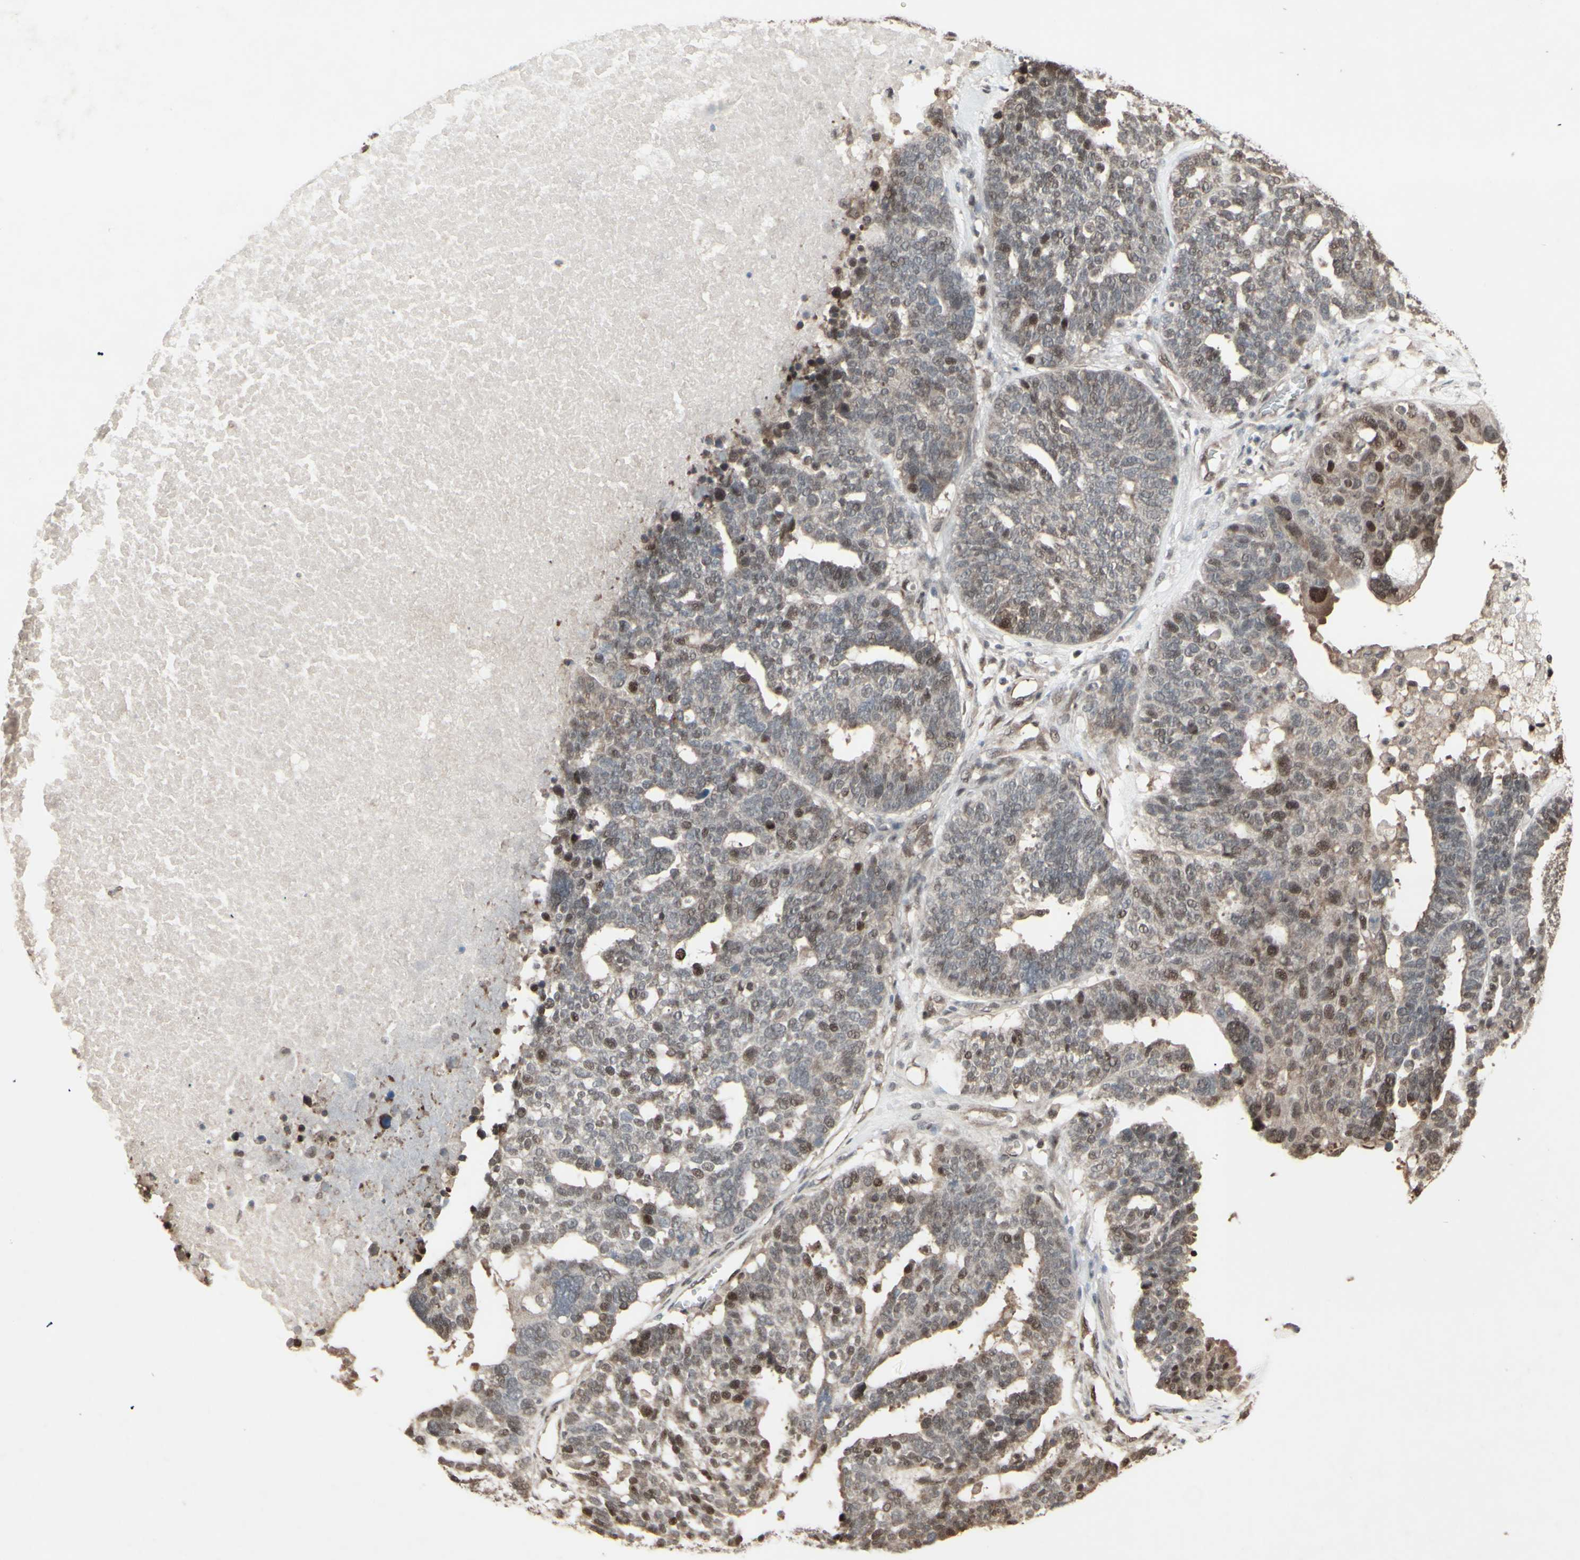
{"staining": {"intensity": "weak", "quantity": "25%-75%", "location": "cytoplasmic/membranous,nuclear"}, "tissue": "ovarian cancer", "cell_type": "Tumor cells", "image_type": "cancer", "snomed": [{"axis": "morphology", "description": "Cystadenocarcinoma, serous, NOS"}, {"axis": "topography", "description": "Ovary"}], "caption": "A low amount of weak cytoplasmic/membranous and nuclear expression is present in about 25%-75% of tumor cells in ovarian cancer tissue. Immunohistochemistry stains the protein of interest in brown and the nuclei are stained blue.", "gene": "CD33", "patient": {"sex": "female", "age": 59}}